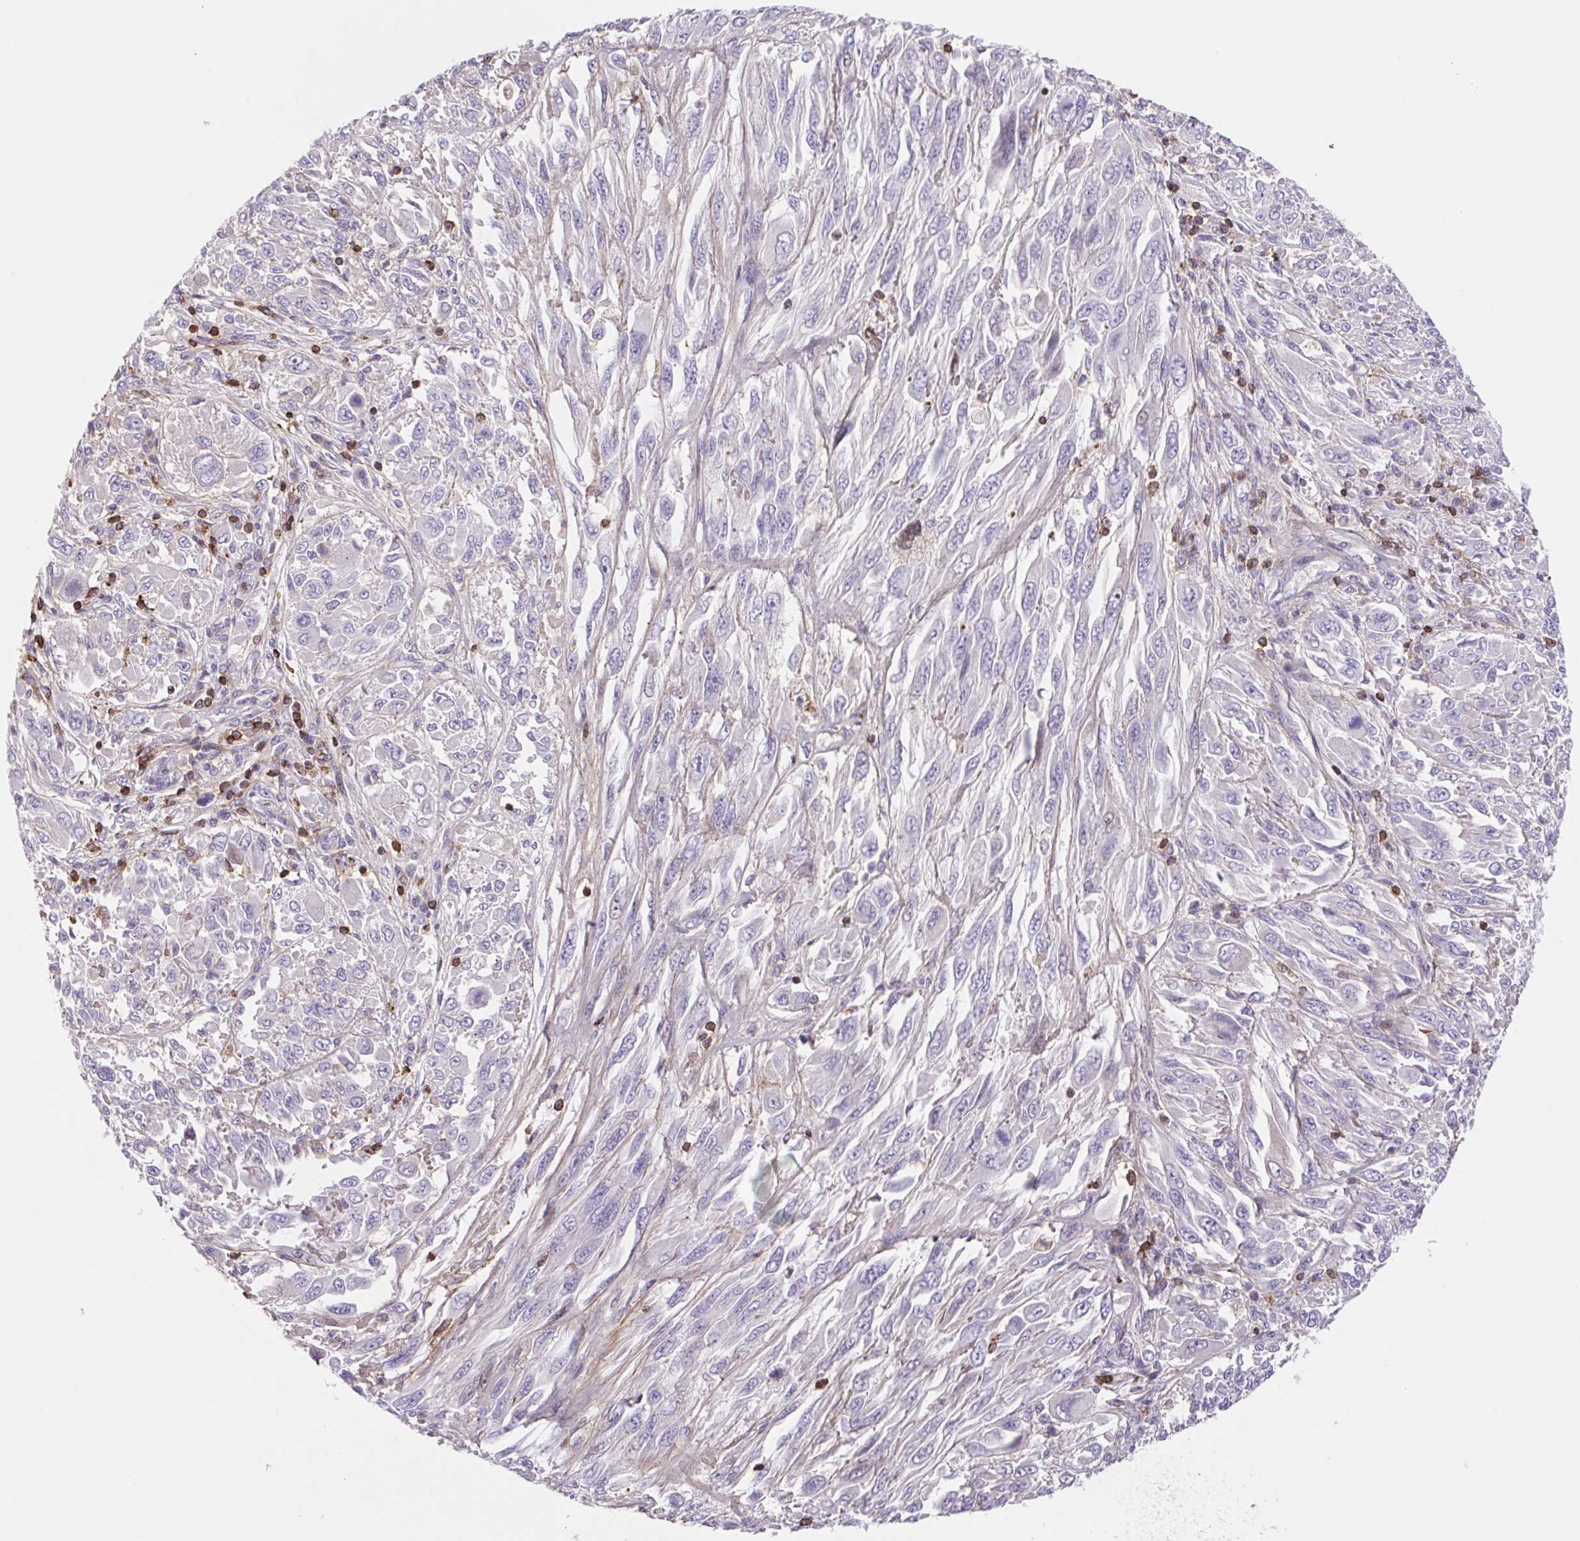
{"staining": {"intensity": "negative", "quantity": "none", "location": "none"}, "tissue": "melanoma", "cell_type": "Tumor cells", "image_type": "cancer", "snomed": [{"axis": "morphology", "description": "Malignant melanoma, NOS"}, {"axis": "topography", "description": "Skin"}], "caption": "Melanoma was stained to show a protein in brown. There is no significant staining in tumor cells. The staining was performed using DAB to visualize the protein expression in brown, while the nuclei were stained in blue with hematoxylin (Magnification: 20x).", "gene": "TPRG1", "patient": {"sex": "female", "age": 91}}